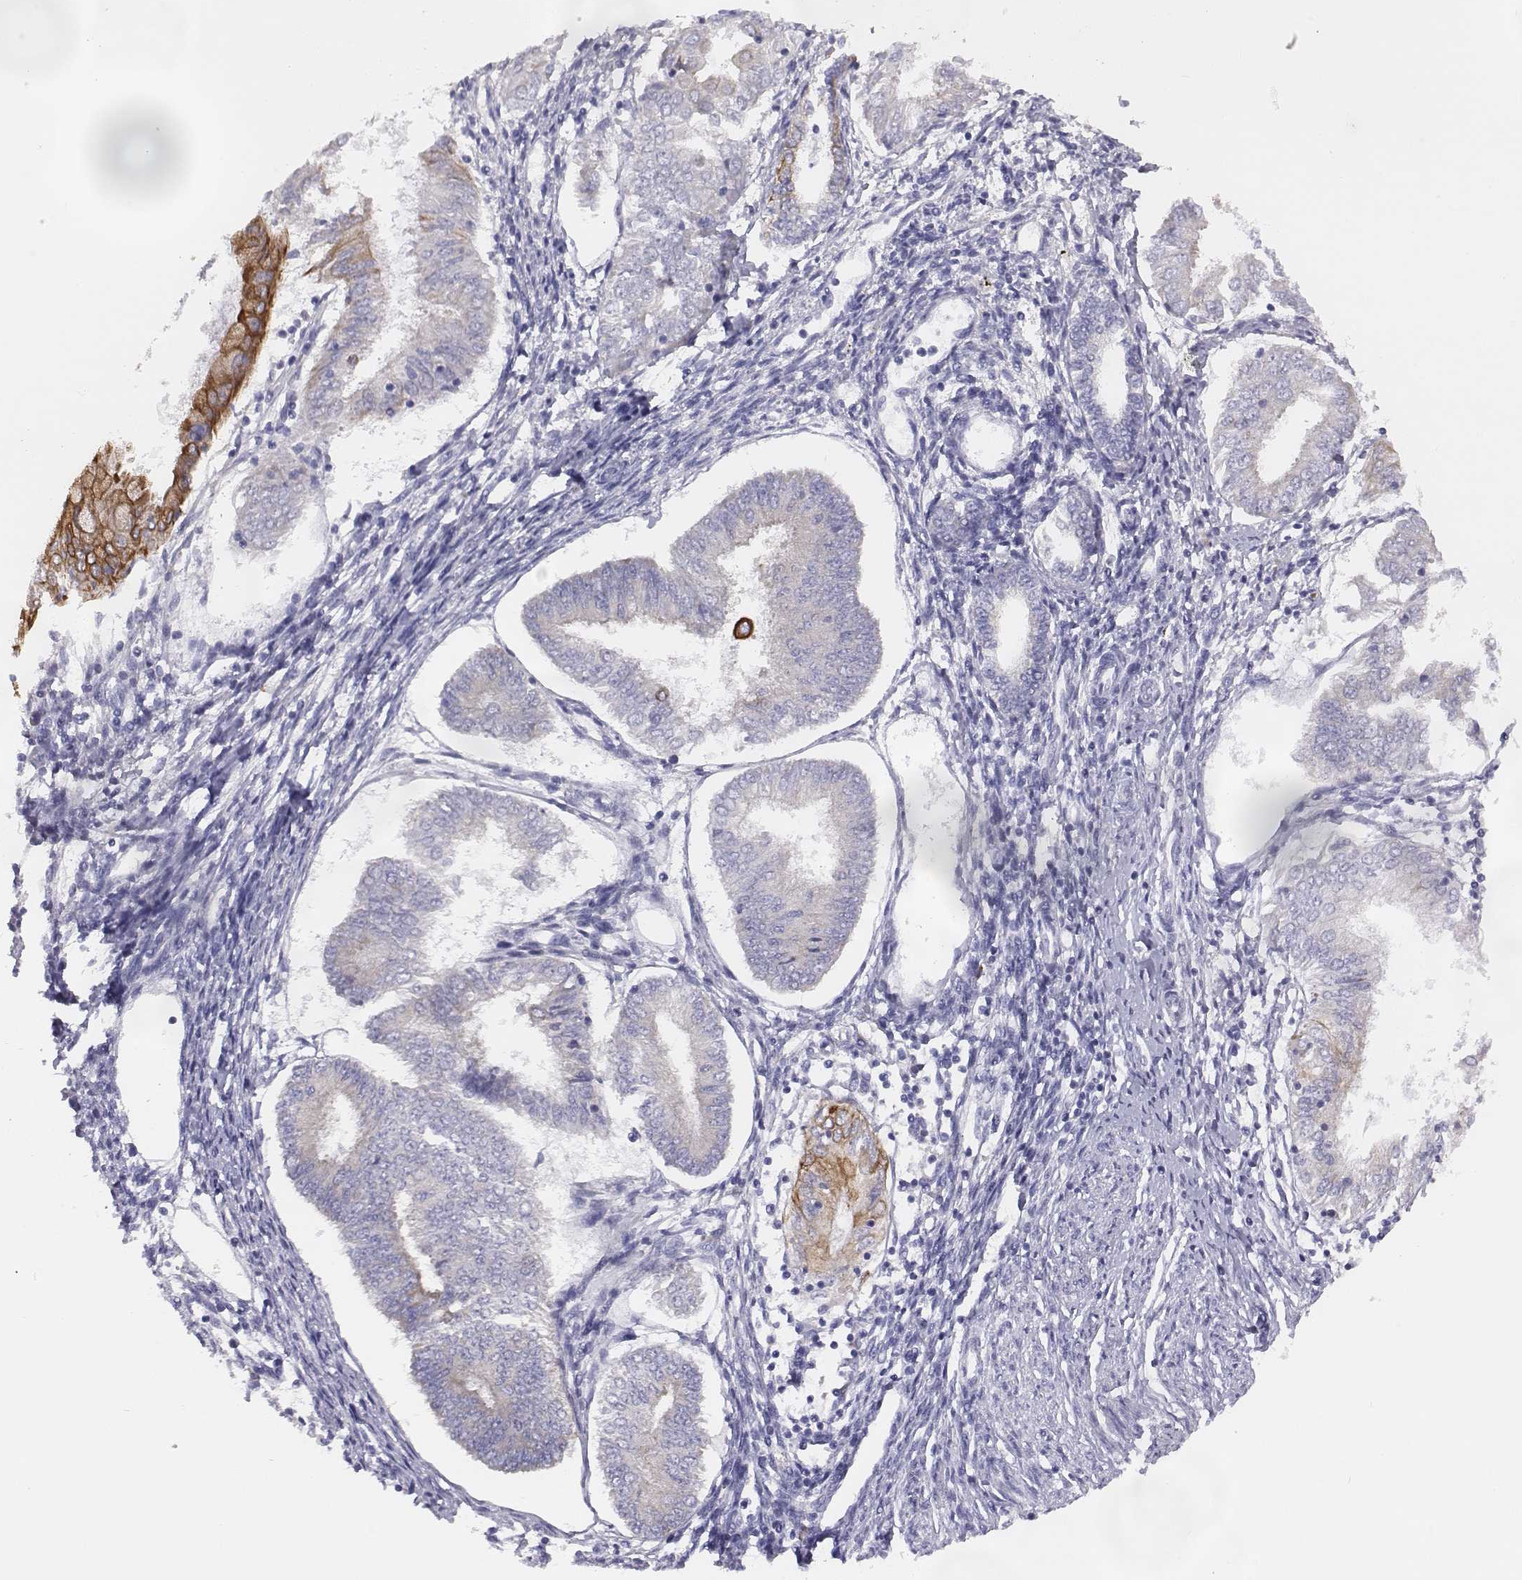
{"staining": {"intensity": "moderate", "quantity": "<25%", "location": "cytoplasmic/membranous"}, "tissue": "endometrial cancer", "cell_type": "Tumor cells", "image_type": "cancer", "snomed": [{"axis": "morphology", "description": "Adenocarcinoma, NOS"}, {"axis": "topography", "description": "Endometrium"}], "caption": "This histopathology image displays immunohistochemistry (IHC) staining of human adenocarcinoma (endometrial), with low moderate cytoplasmic/membranous expression in approximately <25% of tumor cells.", "gene": "CHST14", "patient": {"sex": "female", "age": 68}}